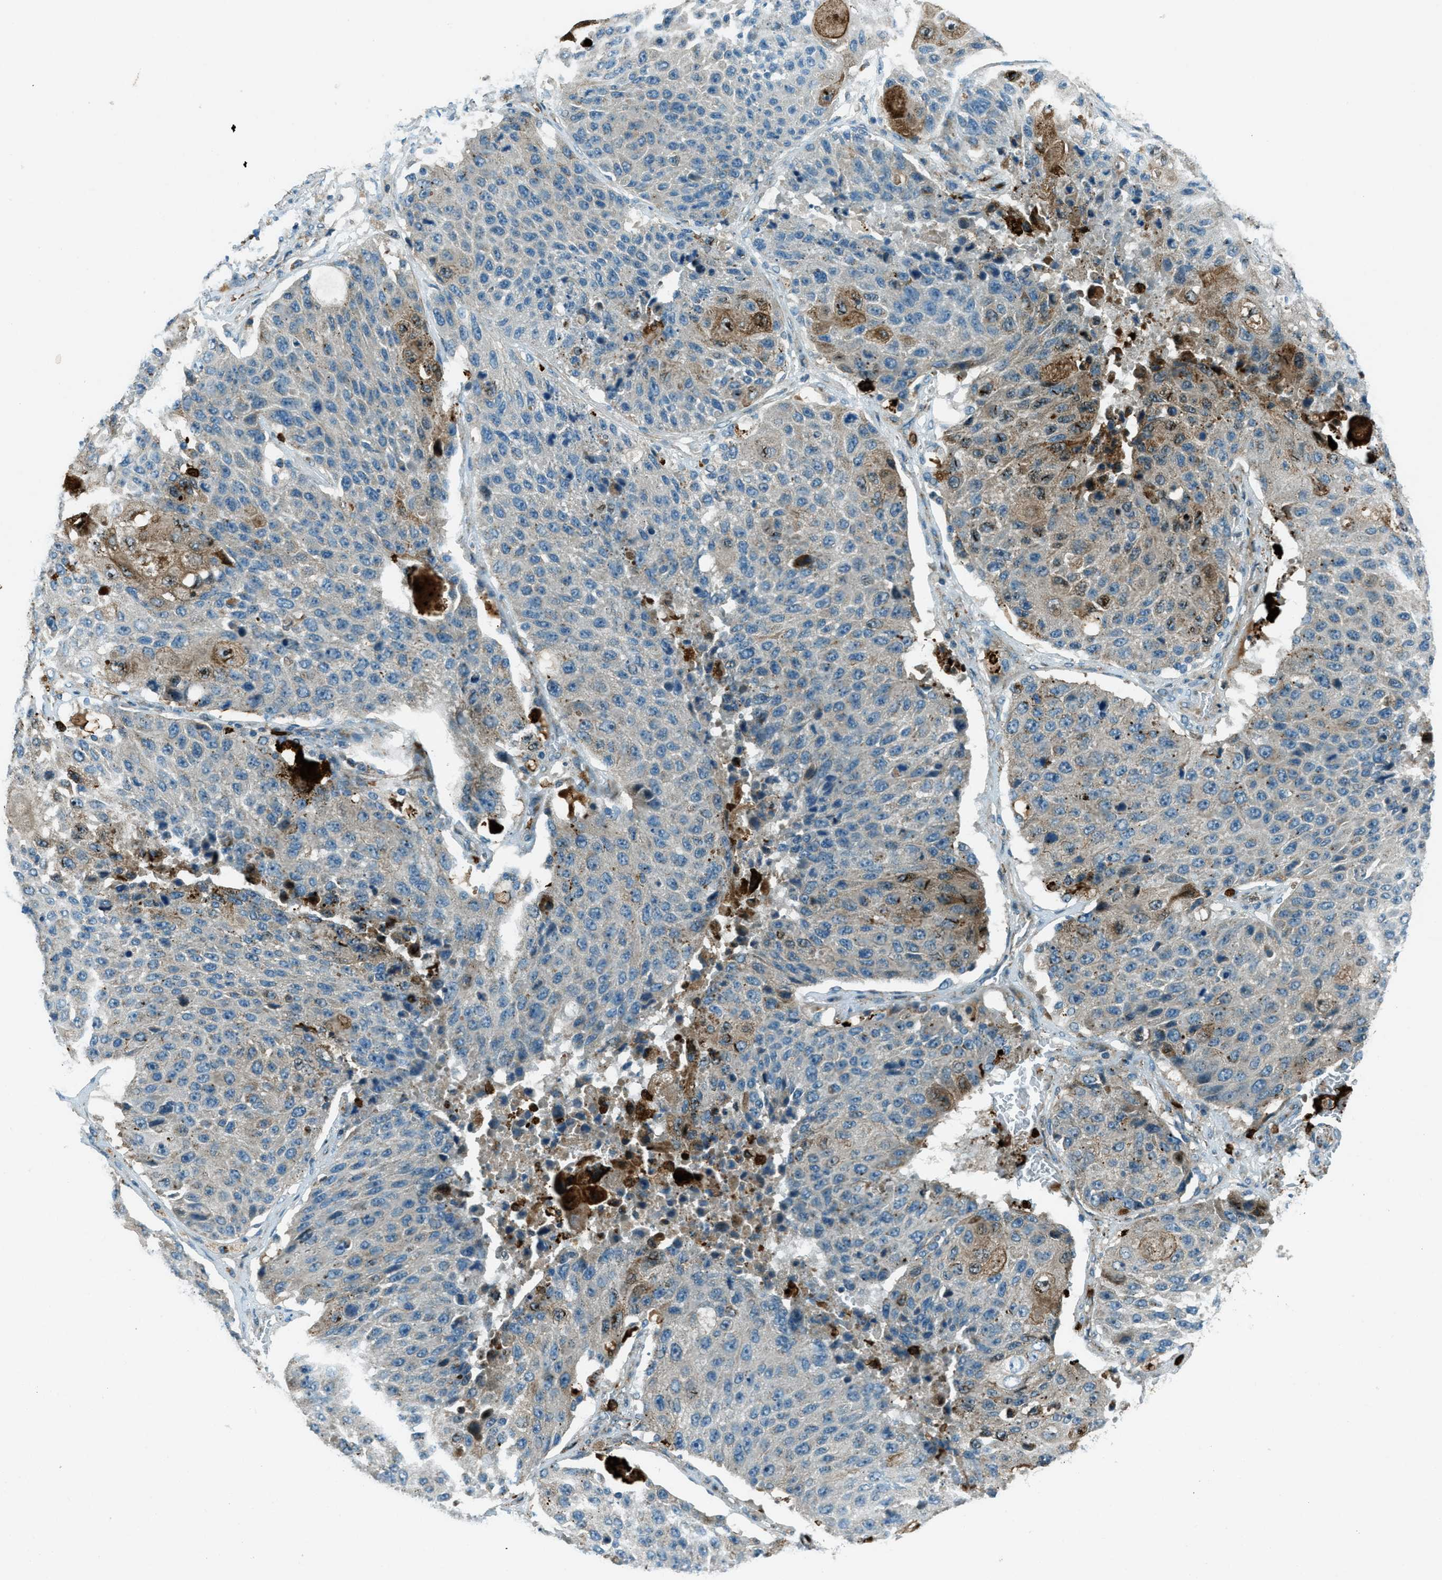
{"staining": {"intensity": "moderate", "quantity": "<25%", "location": "cytoplasmic/membranous"}, "tissue": "lung cancer", "cell_type": "Tumor cells", "image_type": "cancer", "snomed": [{"axis": "morphology", "description": "Squamous cell carcinoma, NOS"}, {"axis": "topography", "description": "Lung"}], "caption": "Protein expression analysis of human lung cancer (squamous cell carcinoma) reveals moderate cytoplasmic/membranous positivity in approximately <25% of tumor cells. (DAB IHC with brightfield microscopy, high magnification).", "gene": "FAR1", "patient": {"sex": "male", "age": 61}}